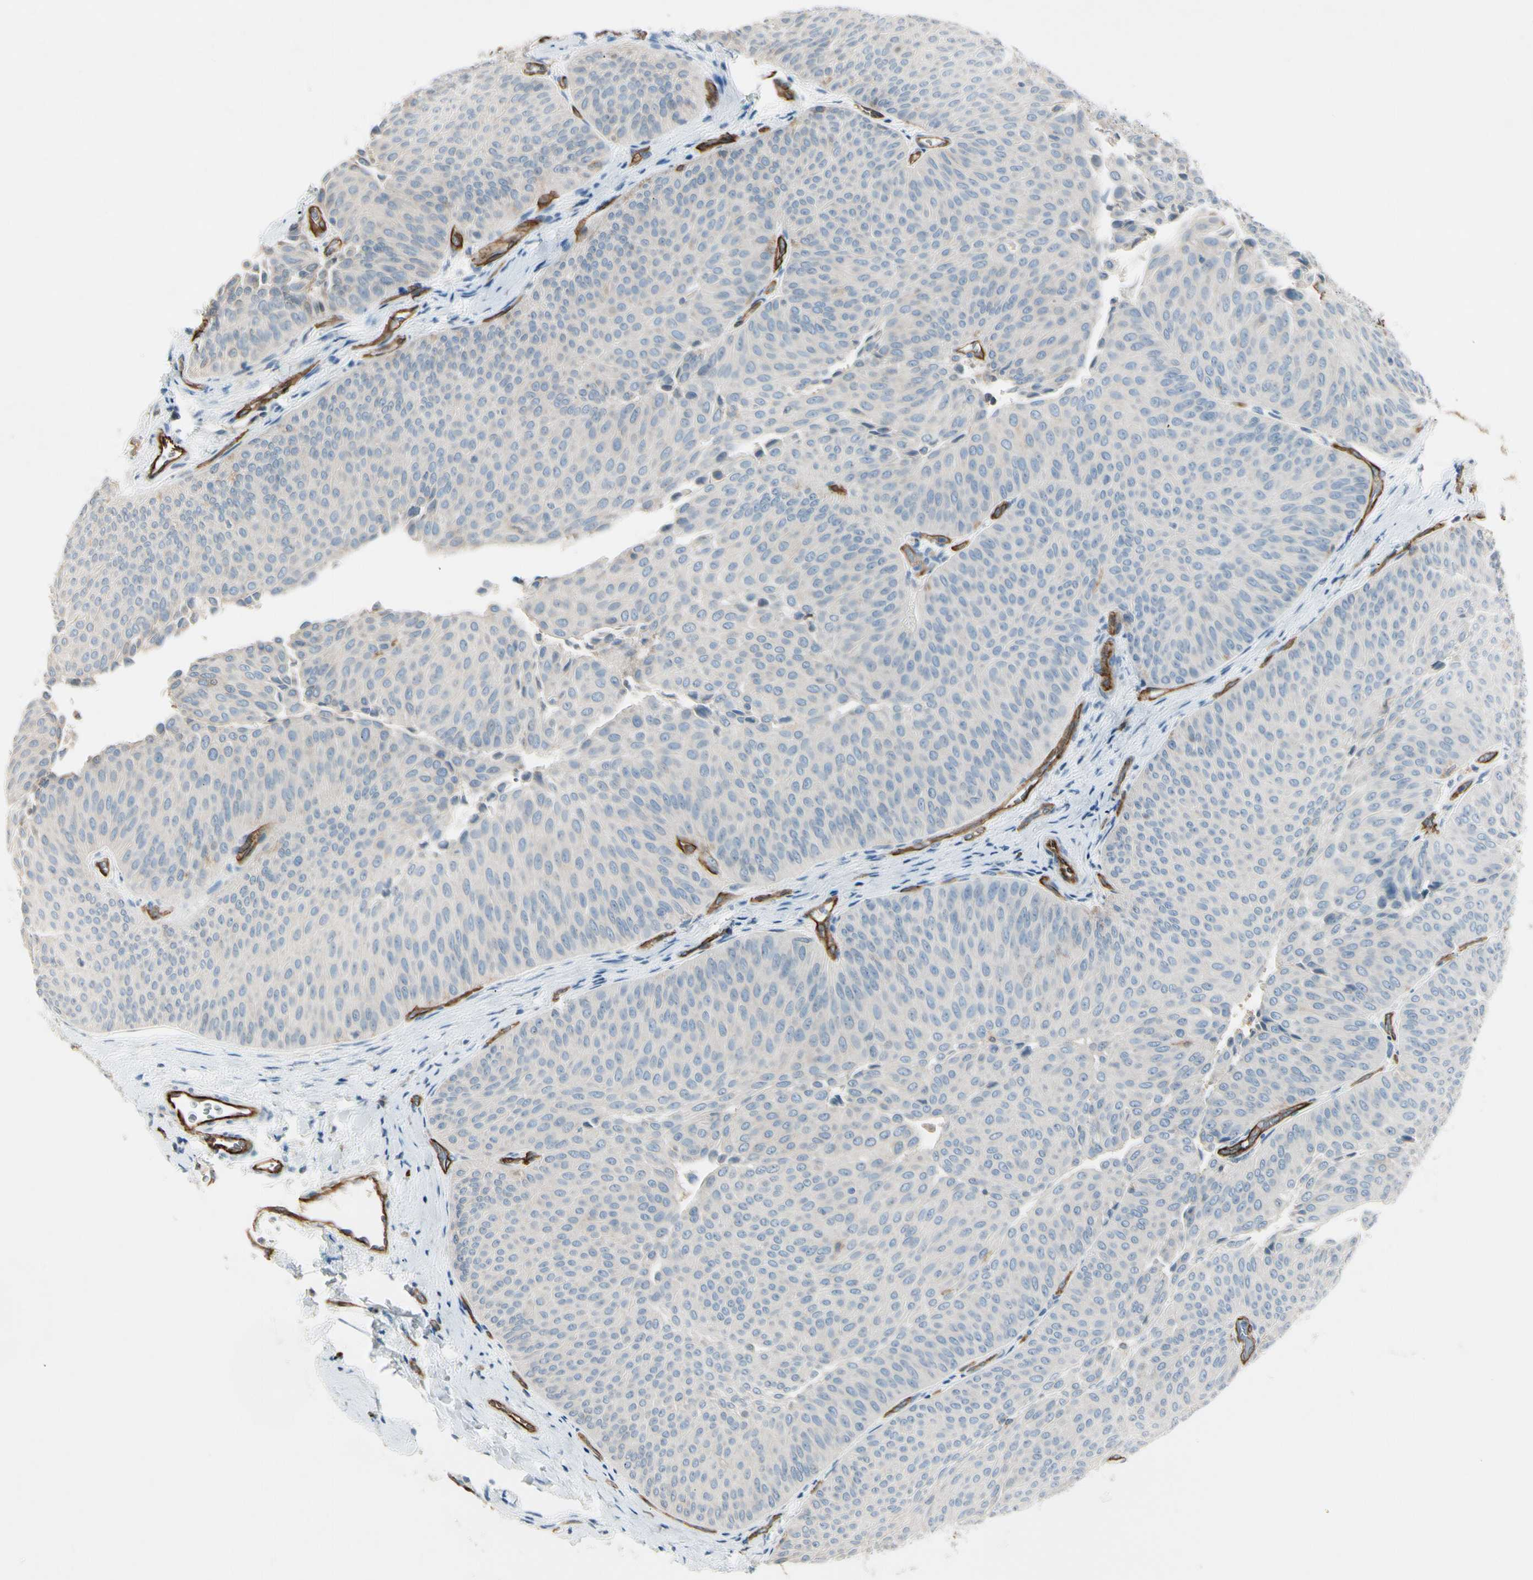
{"staining": {"intensity": "negative", "quantity": "none", "location": "none"}, "tissue": "urothelial cancer", "cell_type": "Tumor cells", "image_type": "cancer", "snomed": [{"axis": "morphology", "description": "Urothelial carcinoma, Low grade"}, {"axis": "topography", "description": "Urinary bladder"}], "caption": "Urothelial cancer stained for a protein using immunohistochemistry (IHC) exhibits no staining tumor cells.", "gene": "CD93", "patient": {"sex": "female", "age": 60}}